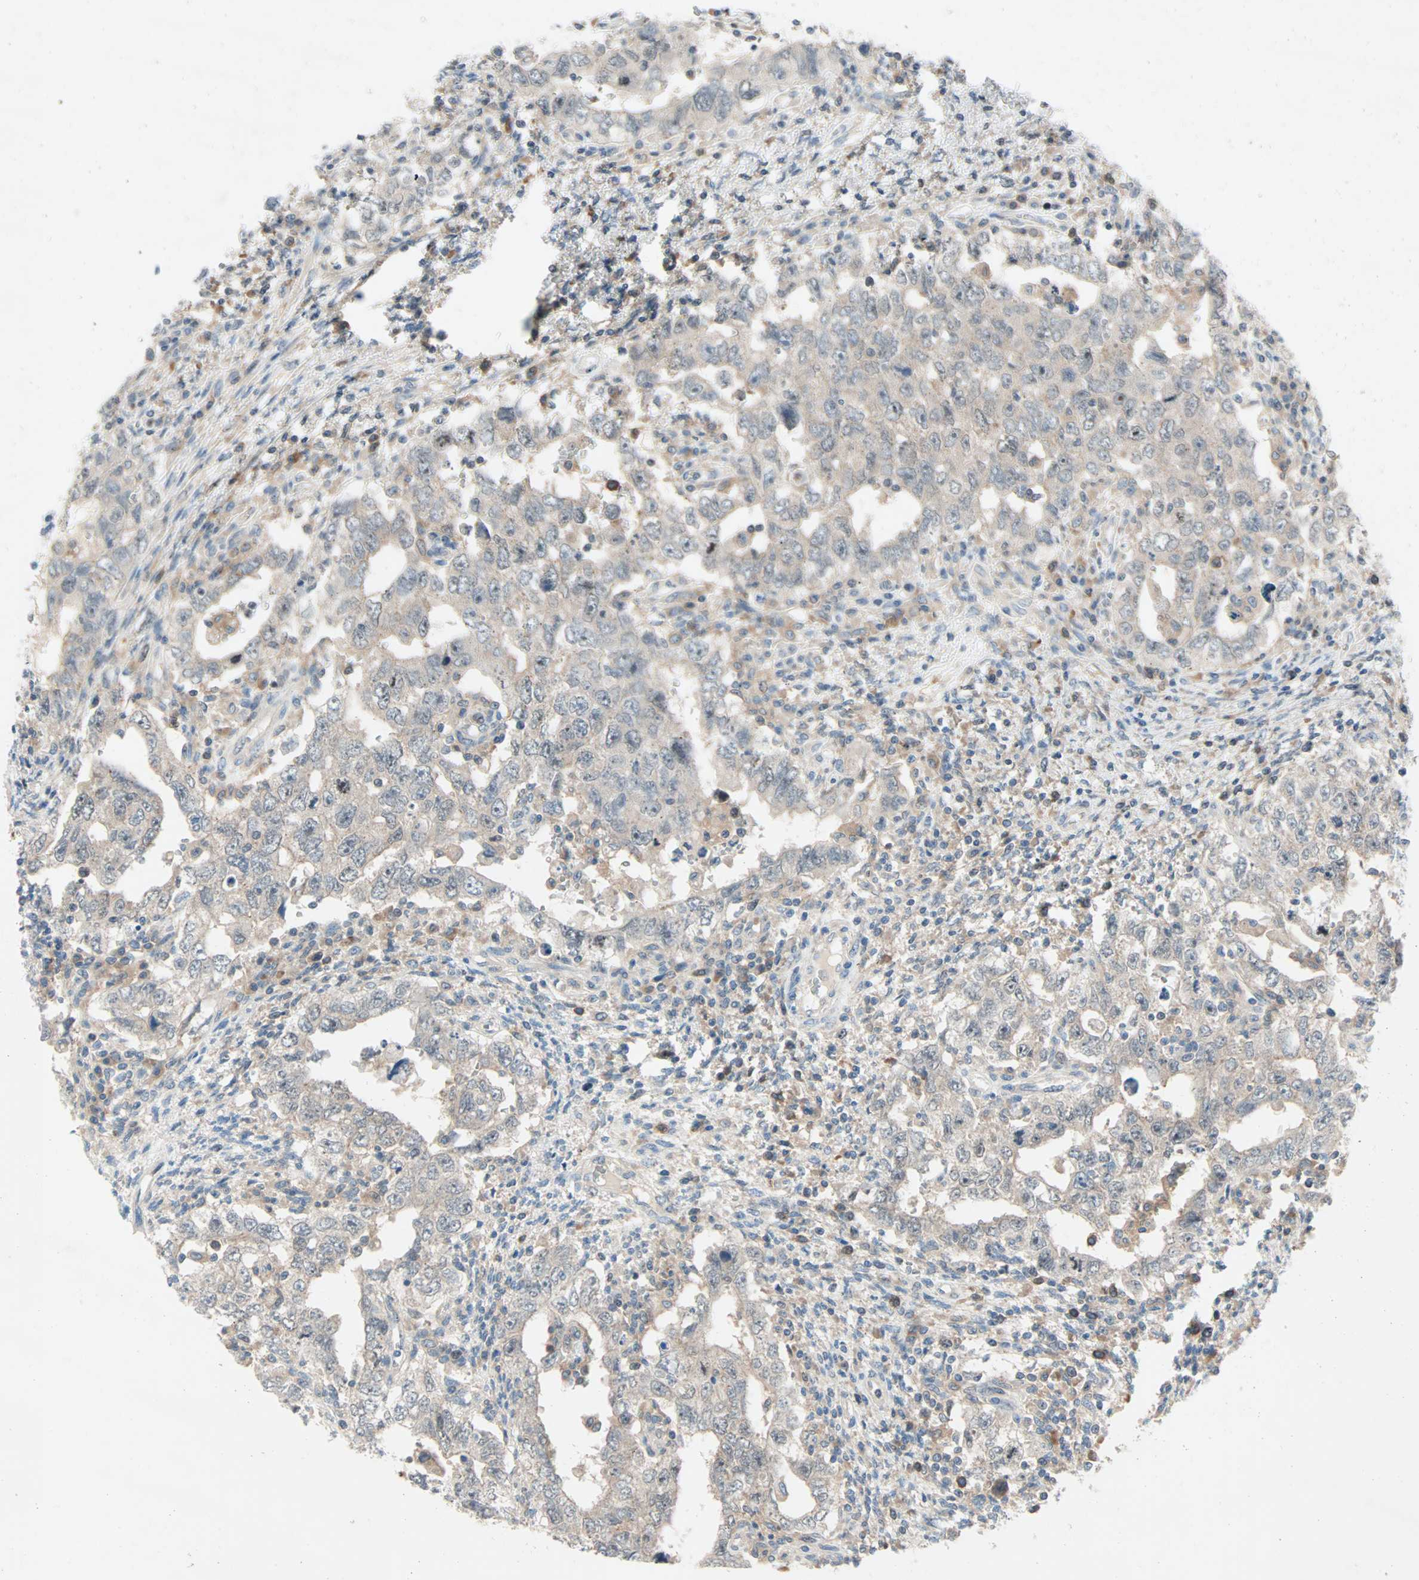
{"staining": {"intensity": "weak", "quantity": ">75%", "location": "cytoplasmic/membranous"}, "tissue": "testis cancer", "cell_type": "Tumor cells", "image_type": "cancer", "snomed": [{"axis": "morphology", "description": "Carcinoma, Embryonal, NOS"}, {"axis": "topography", "description": "Testis"}], "caption": "The photomicrograph reveals a brown stain indicating the presence of a protein in the cytoplasmic/membranous of tumor cells in testis embryonal carcinoma.", "gene": "SMIM8", "patient": {"sex": "male", "age": 26}}